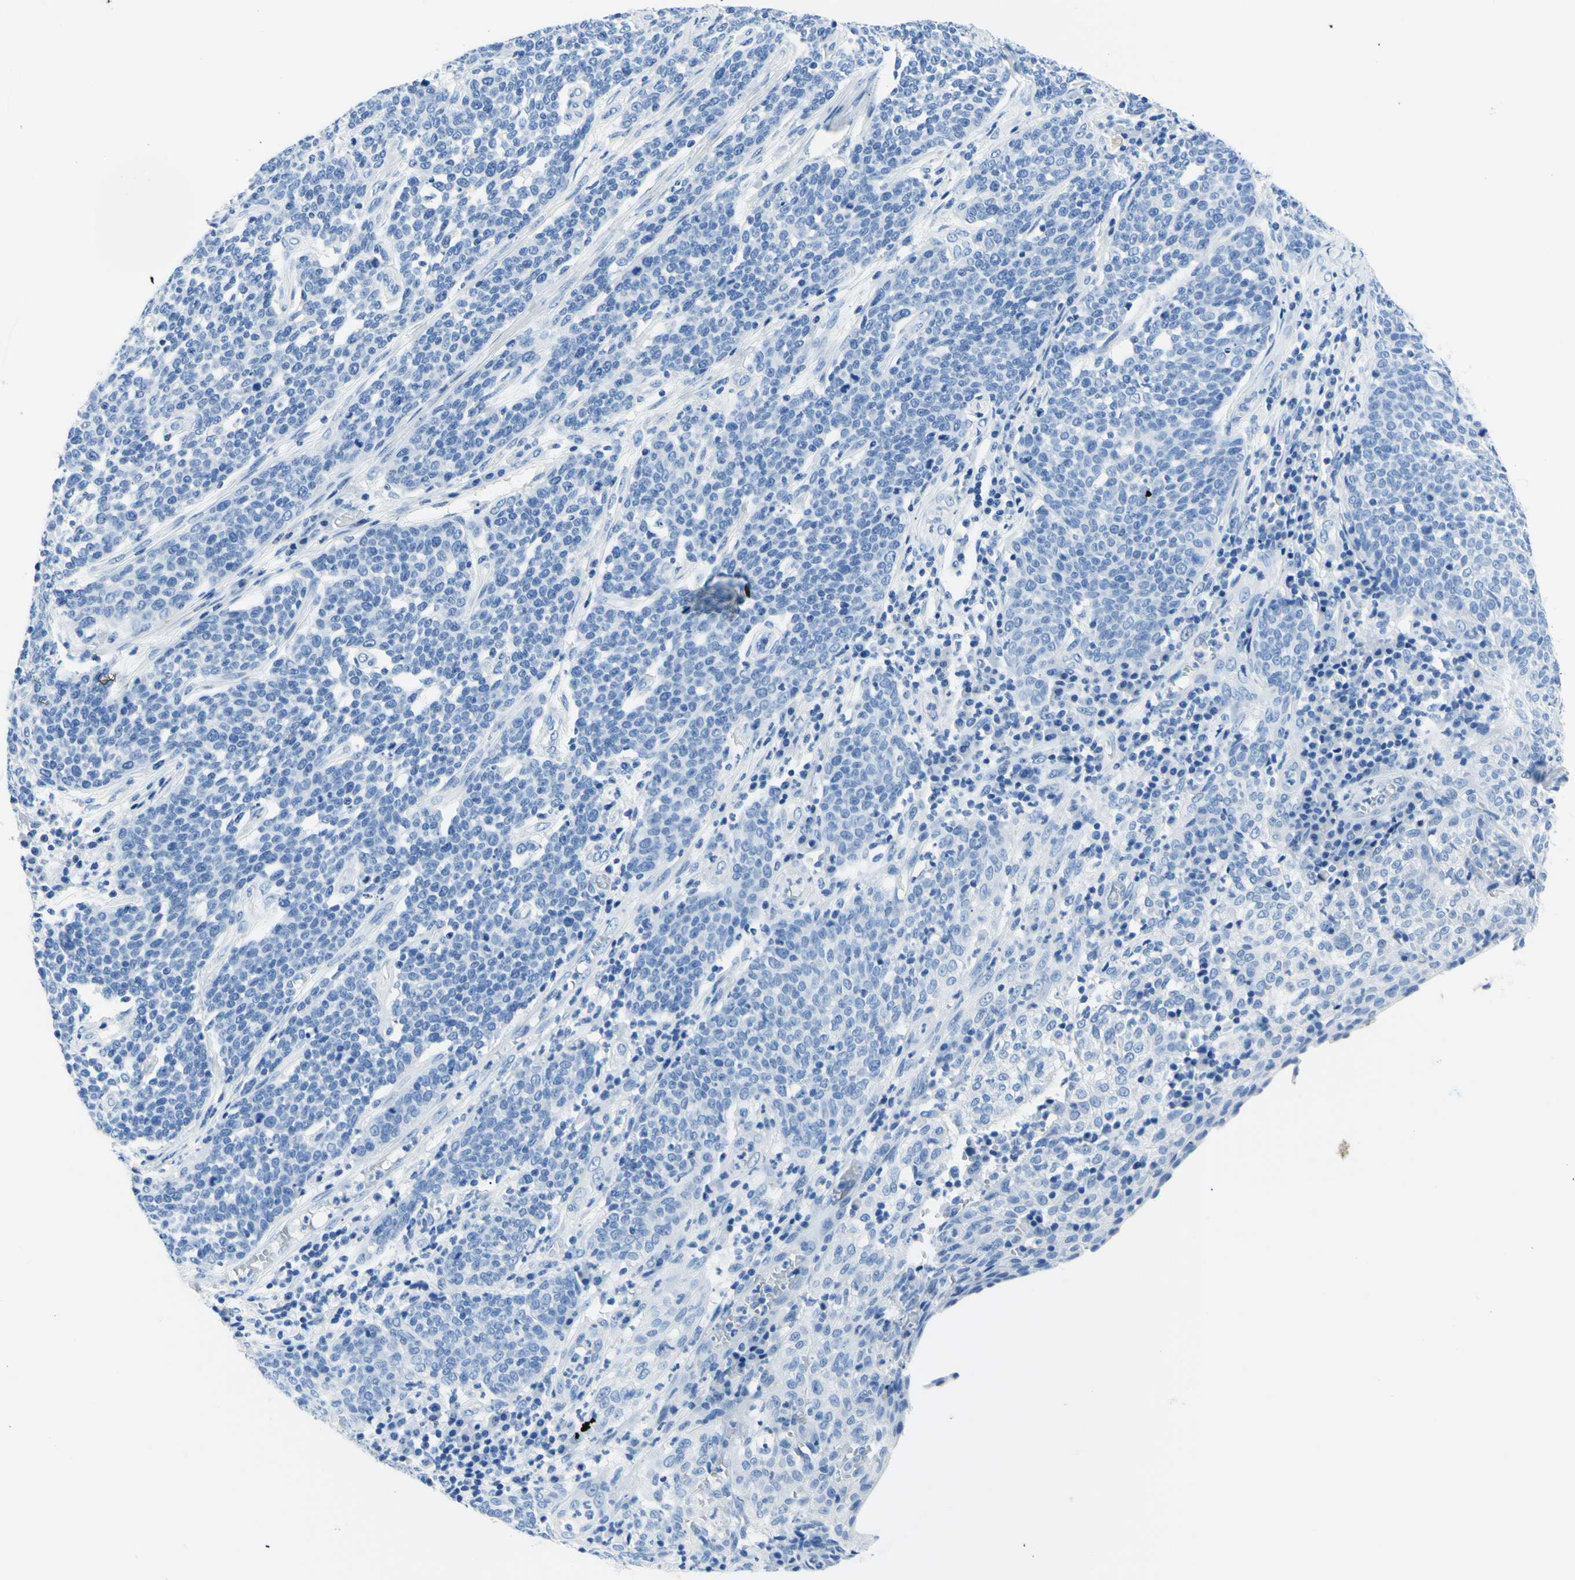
{"staining": {"intensity": "negative", "quantity": "none", "location": "none"}, "tissue": "cervical cancer", "cell_type": "Tumor cells", "image_type": "cancer", "snomed": [{"axis": "morphology", "description": "Squamous cell carcinoma, NOS"}, {"axis": "topography", "description": "Cervix"}], "caption": "DAB (3,3'-diaminobenzidine) immunohistochemical staining of cervical squamous cell carcinoma demonstrates no significant expression in tumor cells. (DAB (3,3'-diaminobenzidine) immunohistochemistry with hematoxylin counter stain).", "gene": "MYH2", "patient": {"sex": "female", "age": 34}}